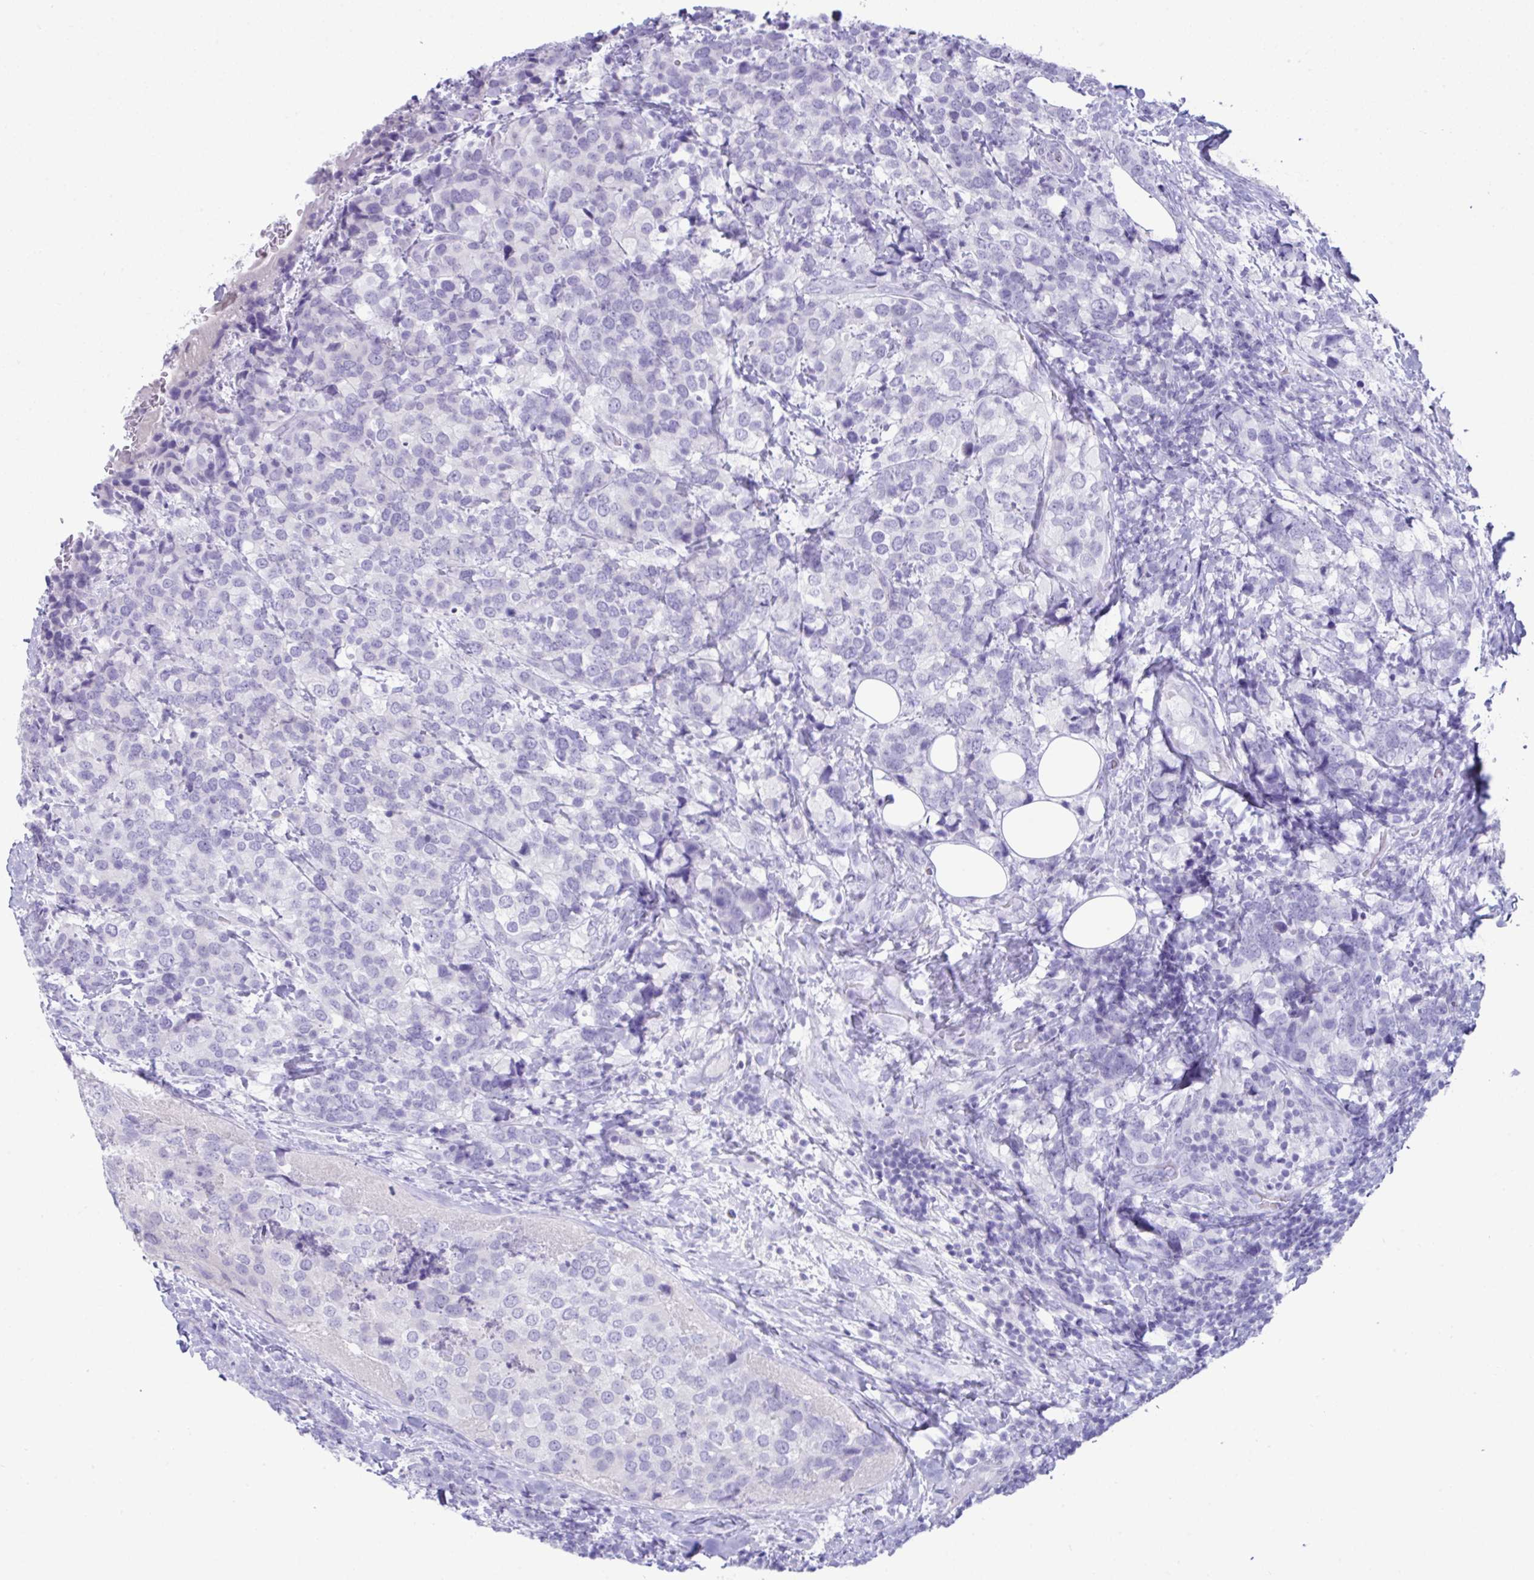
{"staining": {"intensity": "negative", "quantity": "none", "location": "none"}, "tissue": "breast cancer", "cell_type": "Tumor cells", "image_type": "cancer", "snomed": [{"axis": "morphology", "description": "Lobular carcinoma"}, {"axis": "topography", "description": "Breast"}], "caption": "There is no significant expression in tumor cells of lobular carcinoma (breast). (Brightfield microscopy of DAB (3,3'-diaminobenzidine) immunohistochemistry (IHC) at high magnification).", "gene": "PSCA", "patient": {"sex": "female", "age": 59}}